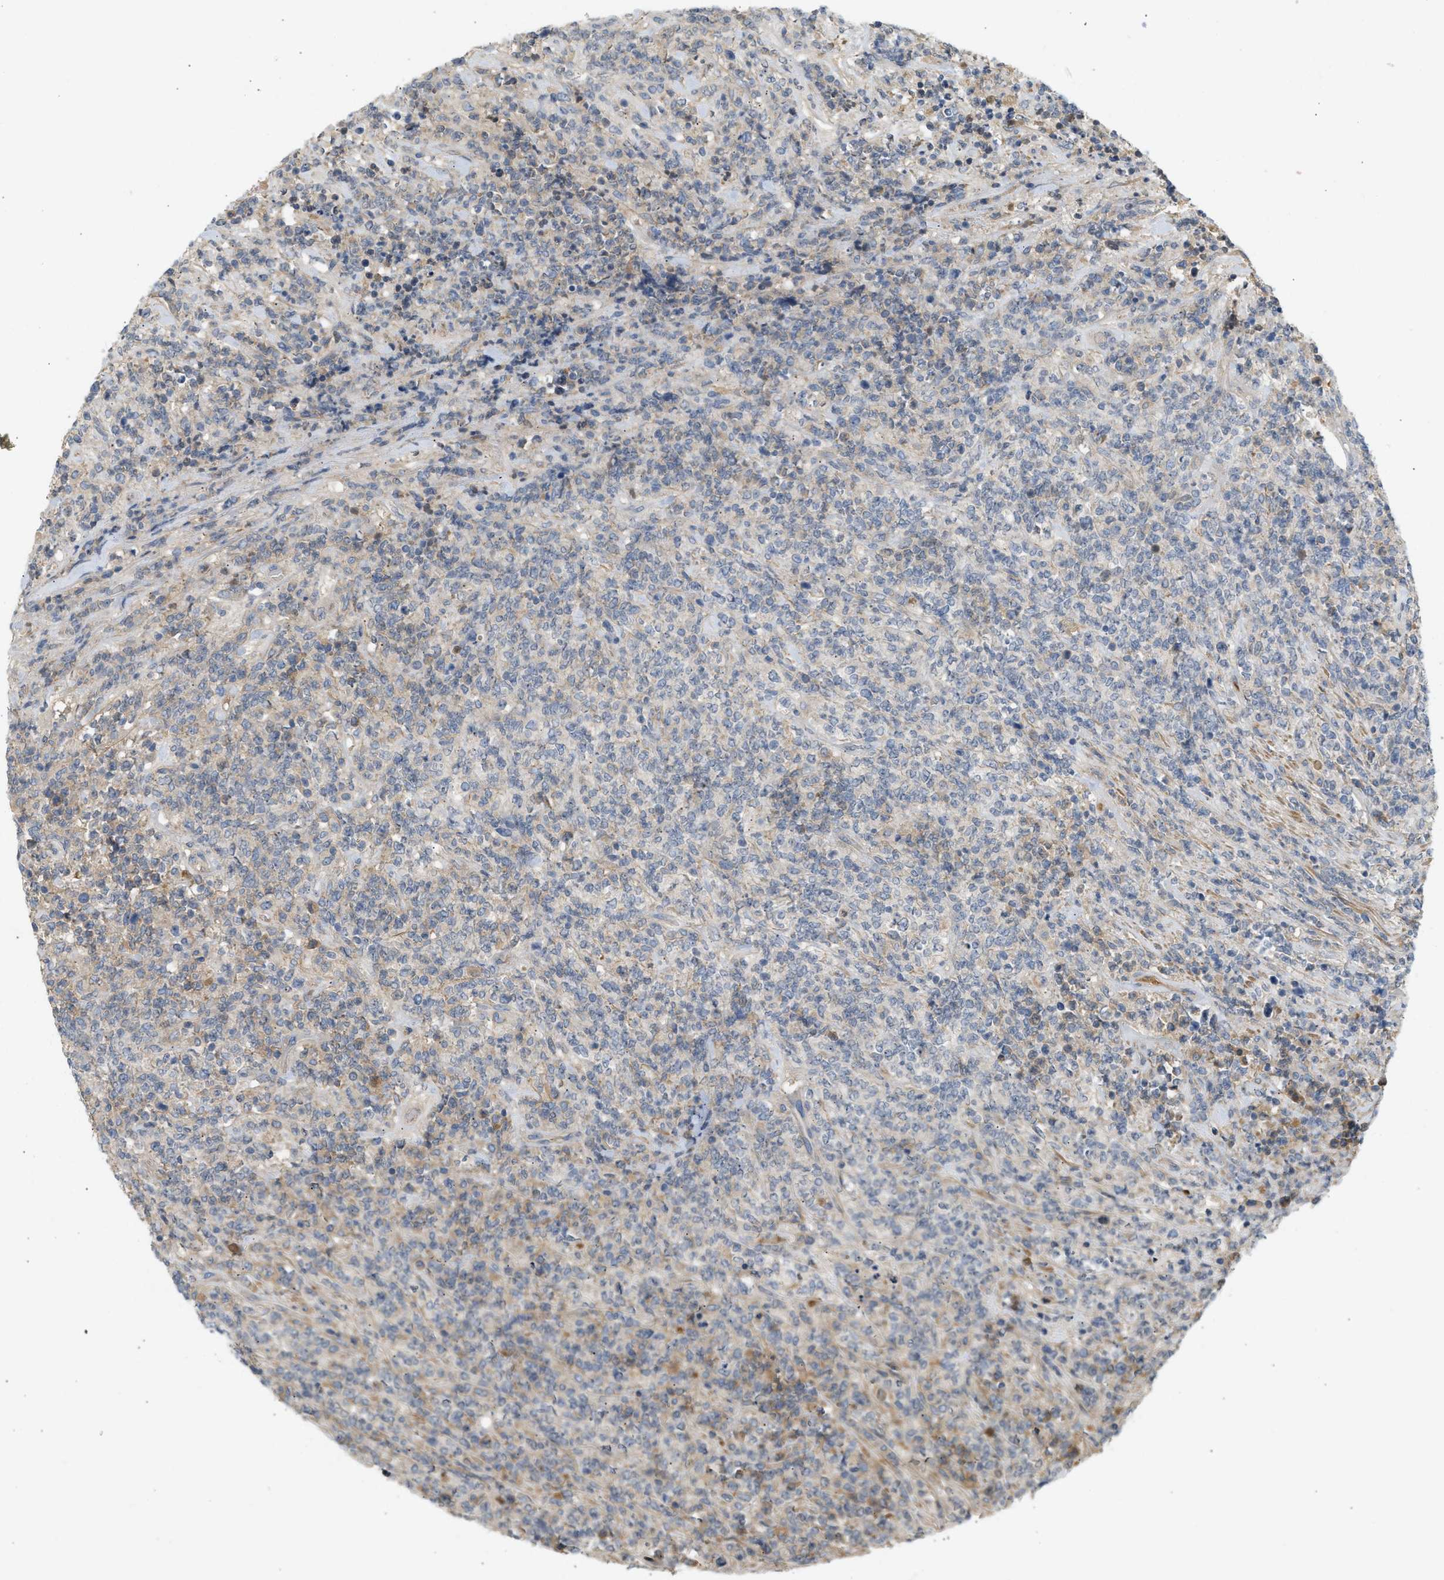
{"staining": {"intensity": "negative", "quantity": "none", "location": "none"}, "tissue": "lymphoma", "cell_type": "Tumor cells", "image_type": "cancer", "snomed": [{"axis": "morphology", "description": "Malignant lymphoma, non-Hodgkin's type, High grade"}, {"axis": "topography", "description": "Soft tissue"}], "caption": "Immunohistochemical staining of lymphoma demonstrates no significant expression in tumor cells.", "gene": "F8", "patient": {"sex": "male", "age": 18}}